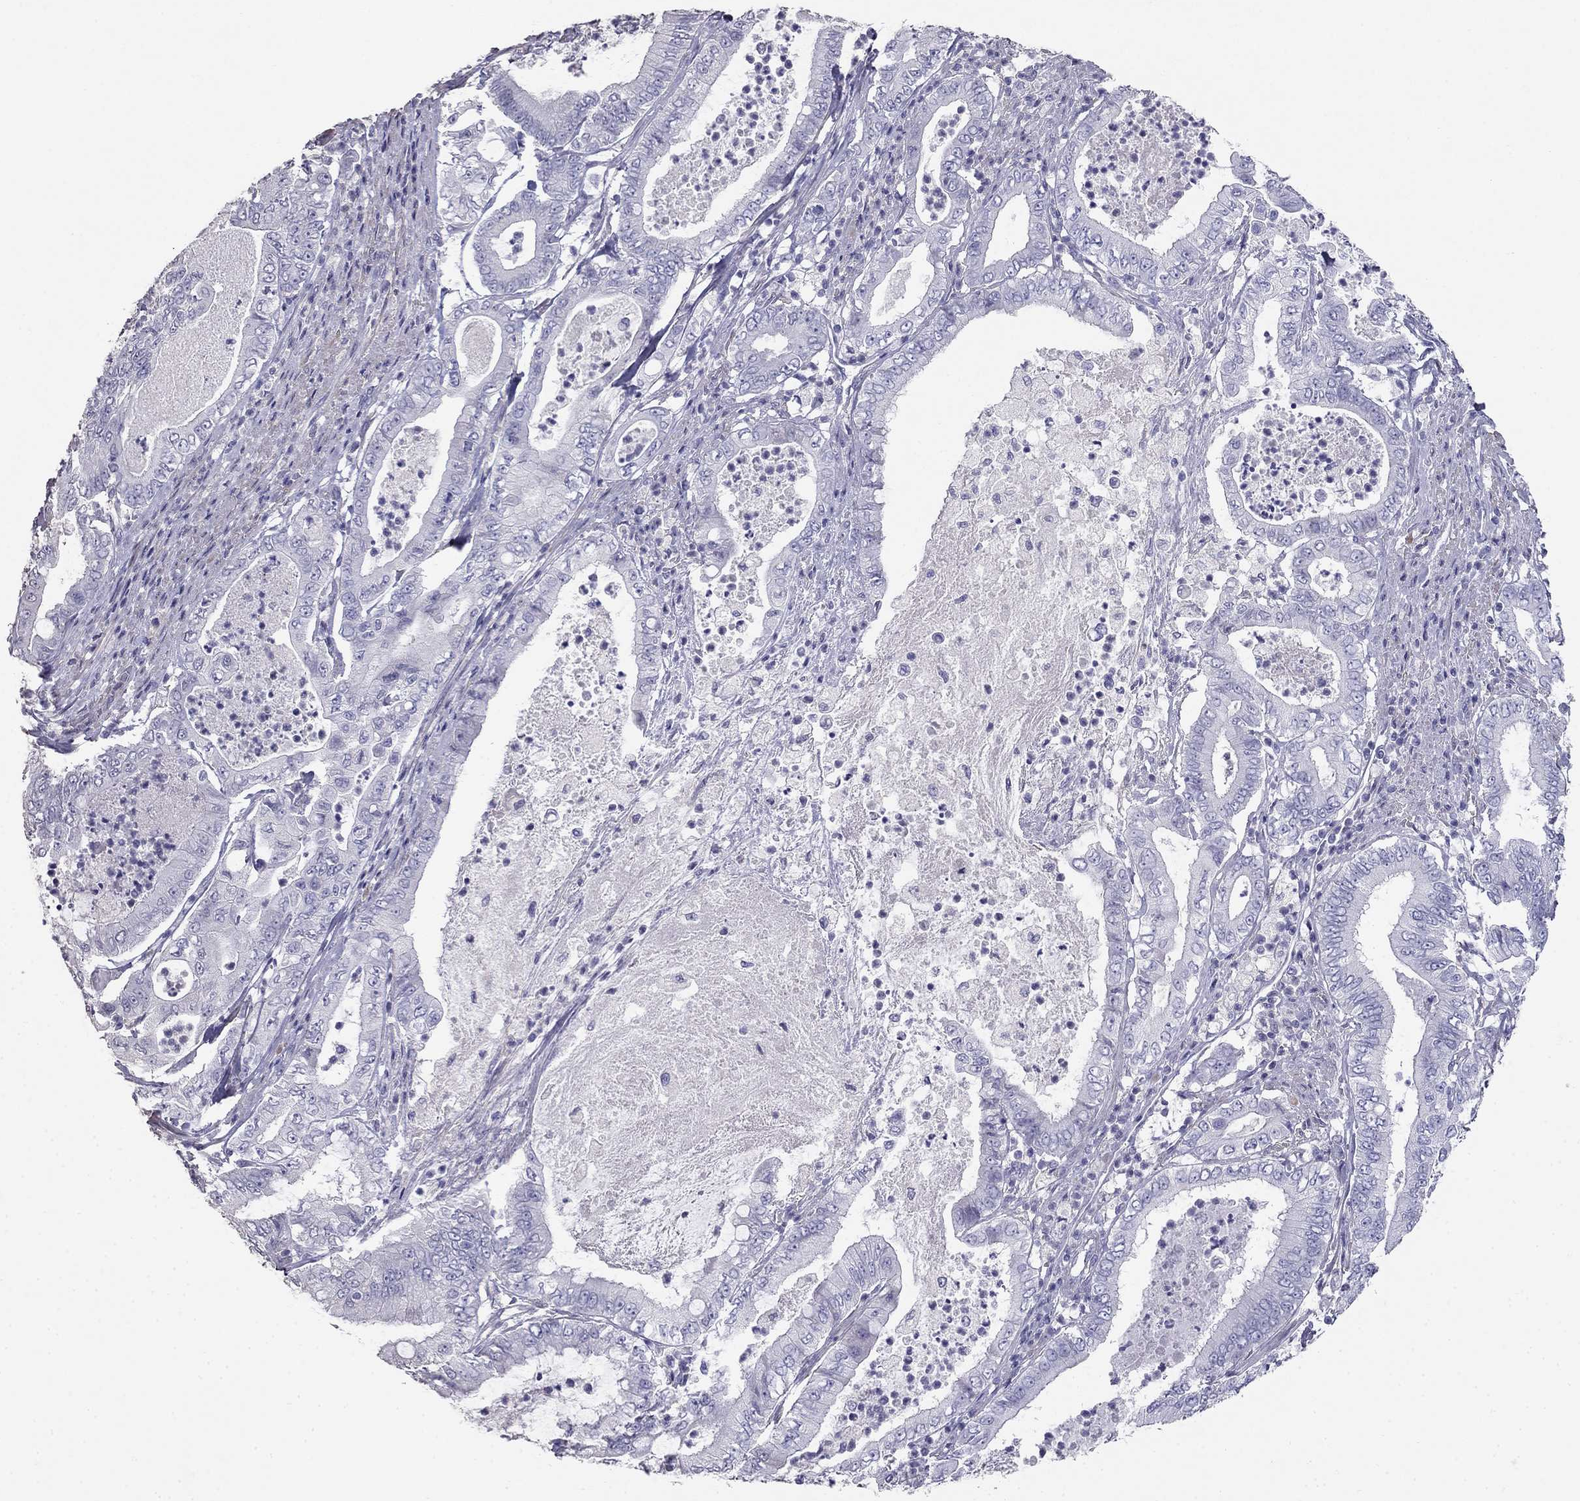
{"staining": {"intensity": "negative", "quantity": "none", "location": "none"}, "tissue": "pancreatic cancer", "cell_type": "Tumor cells", "image_type": "cancer", "snomed": [{"axis": "morphology", "description": "Adenocarcinoma, NOS"}, {"axis": "topography", "description": "Pancreas"}], "caption": "IHC photomicrograph of pancreatic adenocarcinoma stained for a protein (brown), which demonstrates no expression in tumor cells.", "gene": "LY6H", "patient": {"sex": "male", "age": 71}}